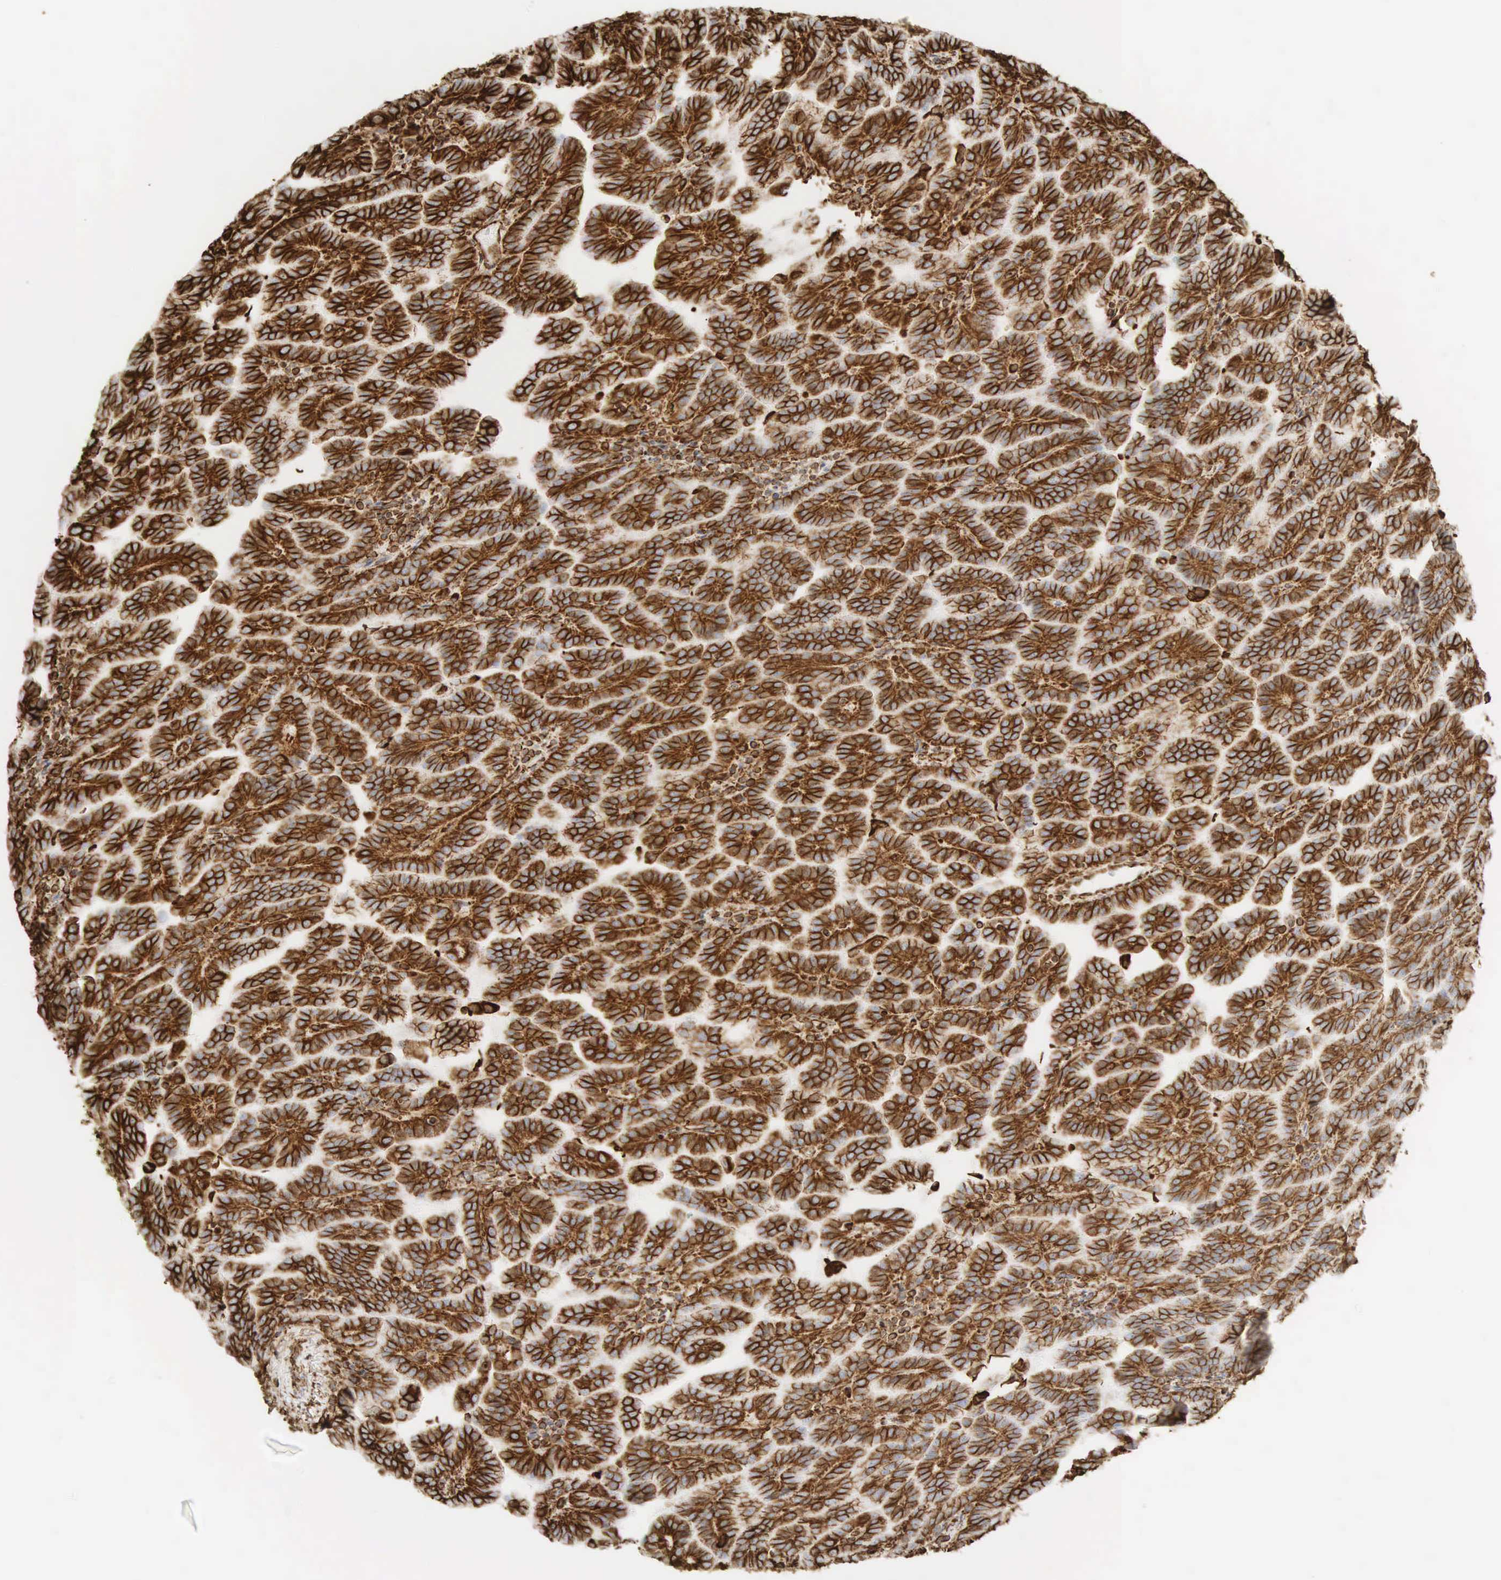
{"staining": {"intensity": "strong", "quantity": ">75%", "location": "cytoplasmic/membranous"}, "tissue": "renal cancer", "cell_type": "Tumor cells", "image_type": "cancer", "snomed": [{"axis": "morphology", "description": "Adenocarcinoma, NOS"}, {"axis": "topography", "description": "Kidney"}], "caption": "Immunohistochemistry (IHC) of adenocarcinoma (renal) demonstrates high levels of strong cytoplasmic/membranous positivity in approximately >75% of tumor cells.", "gene": "VIM", "patient": {"sex": "male", "age": 61}}